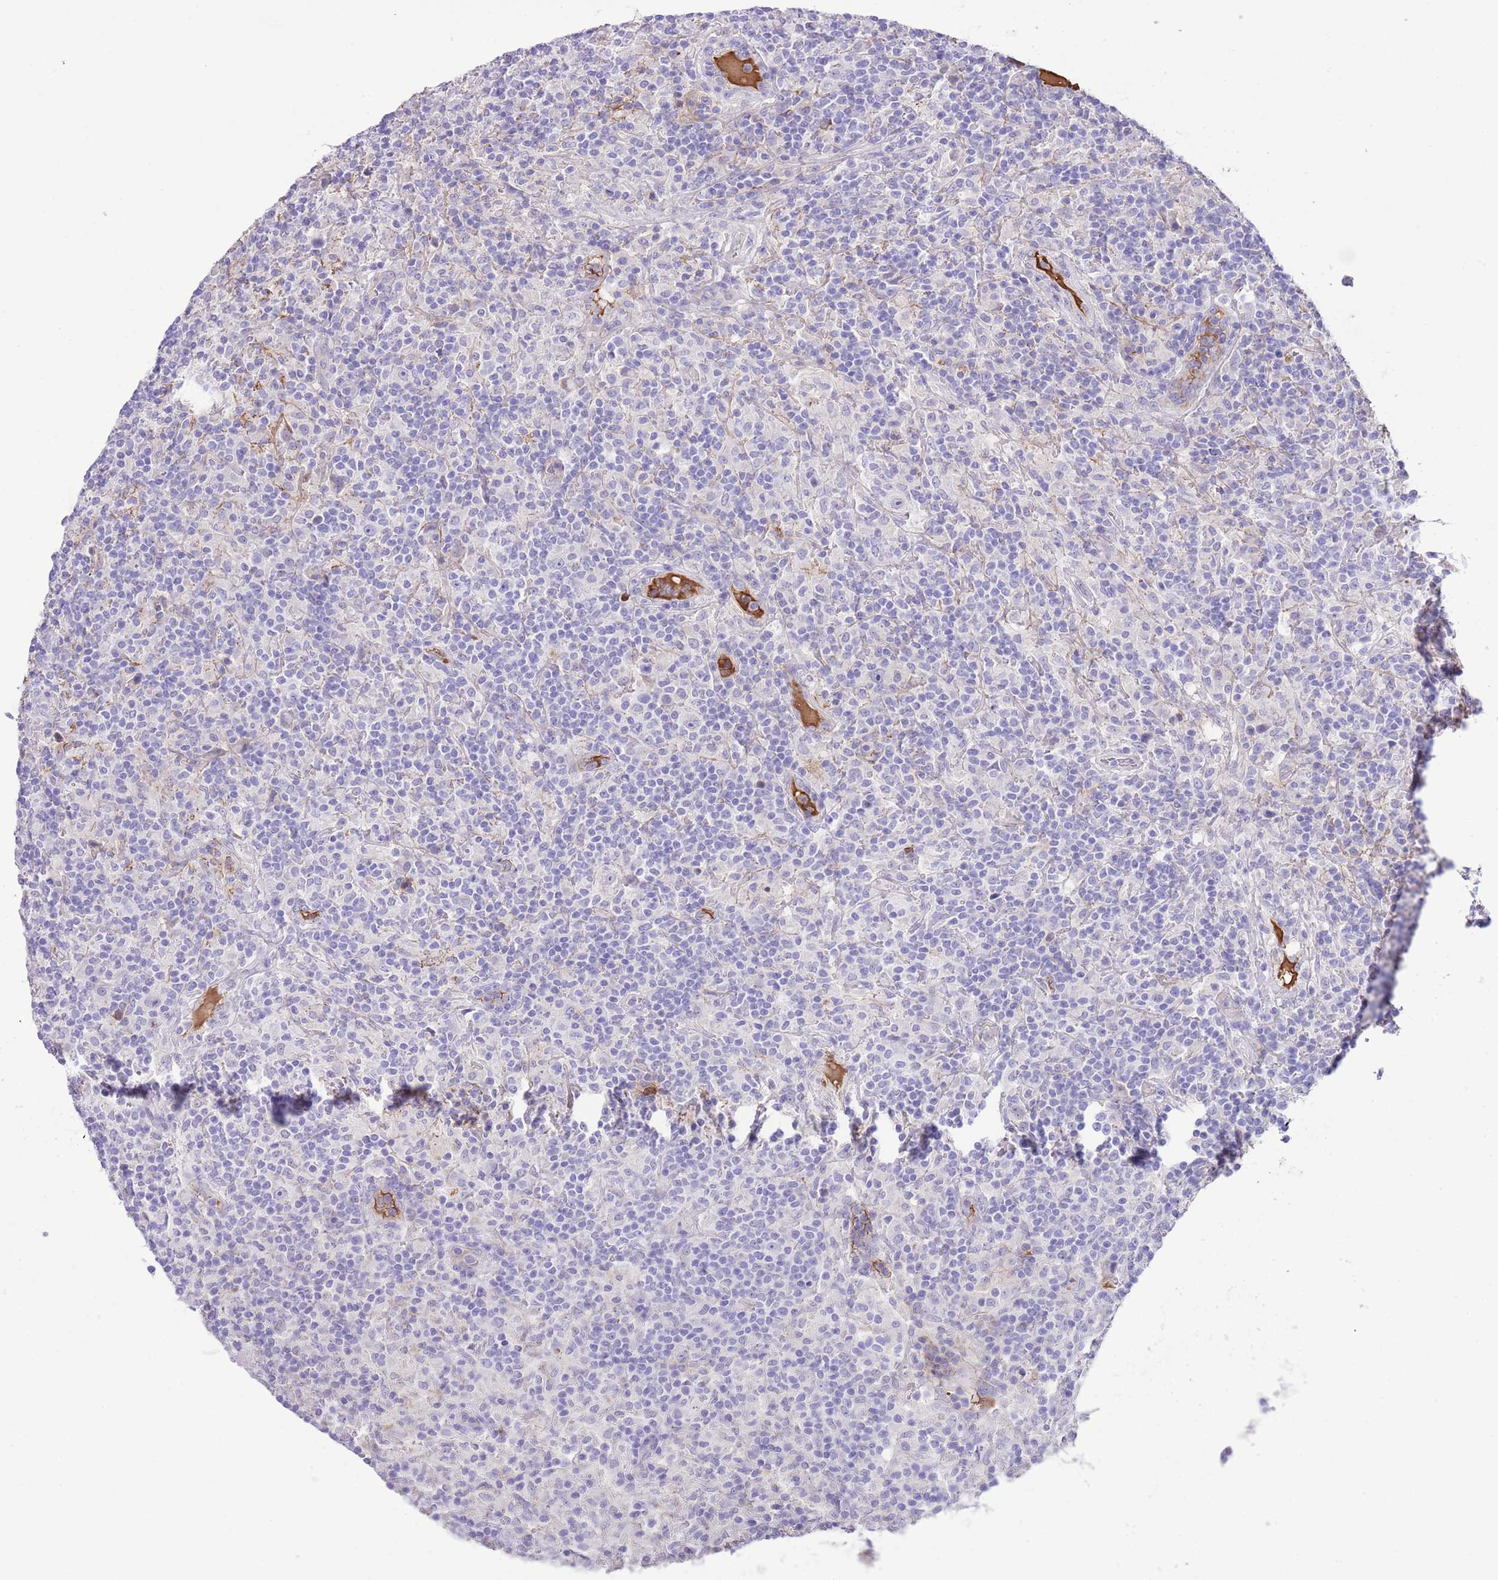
{"staining": {"intensity": "negative", "quantity": "none", "location": "none"}, "tissue": "lymphoma", "cell_type": "Tumor cells", "image_type": "cancer", "snomed": [{"axis": "morphology", "description": "Hodgkin's disease, NOS"}, {"axis": "topography", "description": "Lymph node"}], "caption": "This is an IHC histopathology image of human lymphoma. There is no staining in tumor cells.", "gene": "IGF1", "patient": {"sex": "male", "age": 70}}